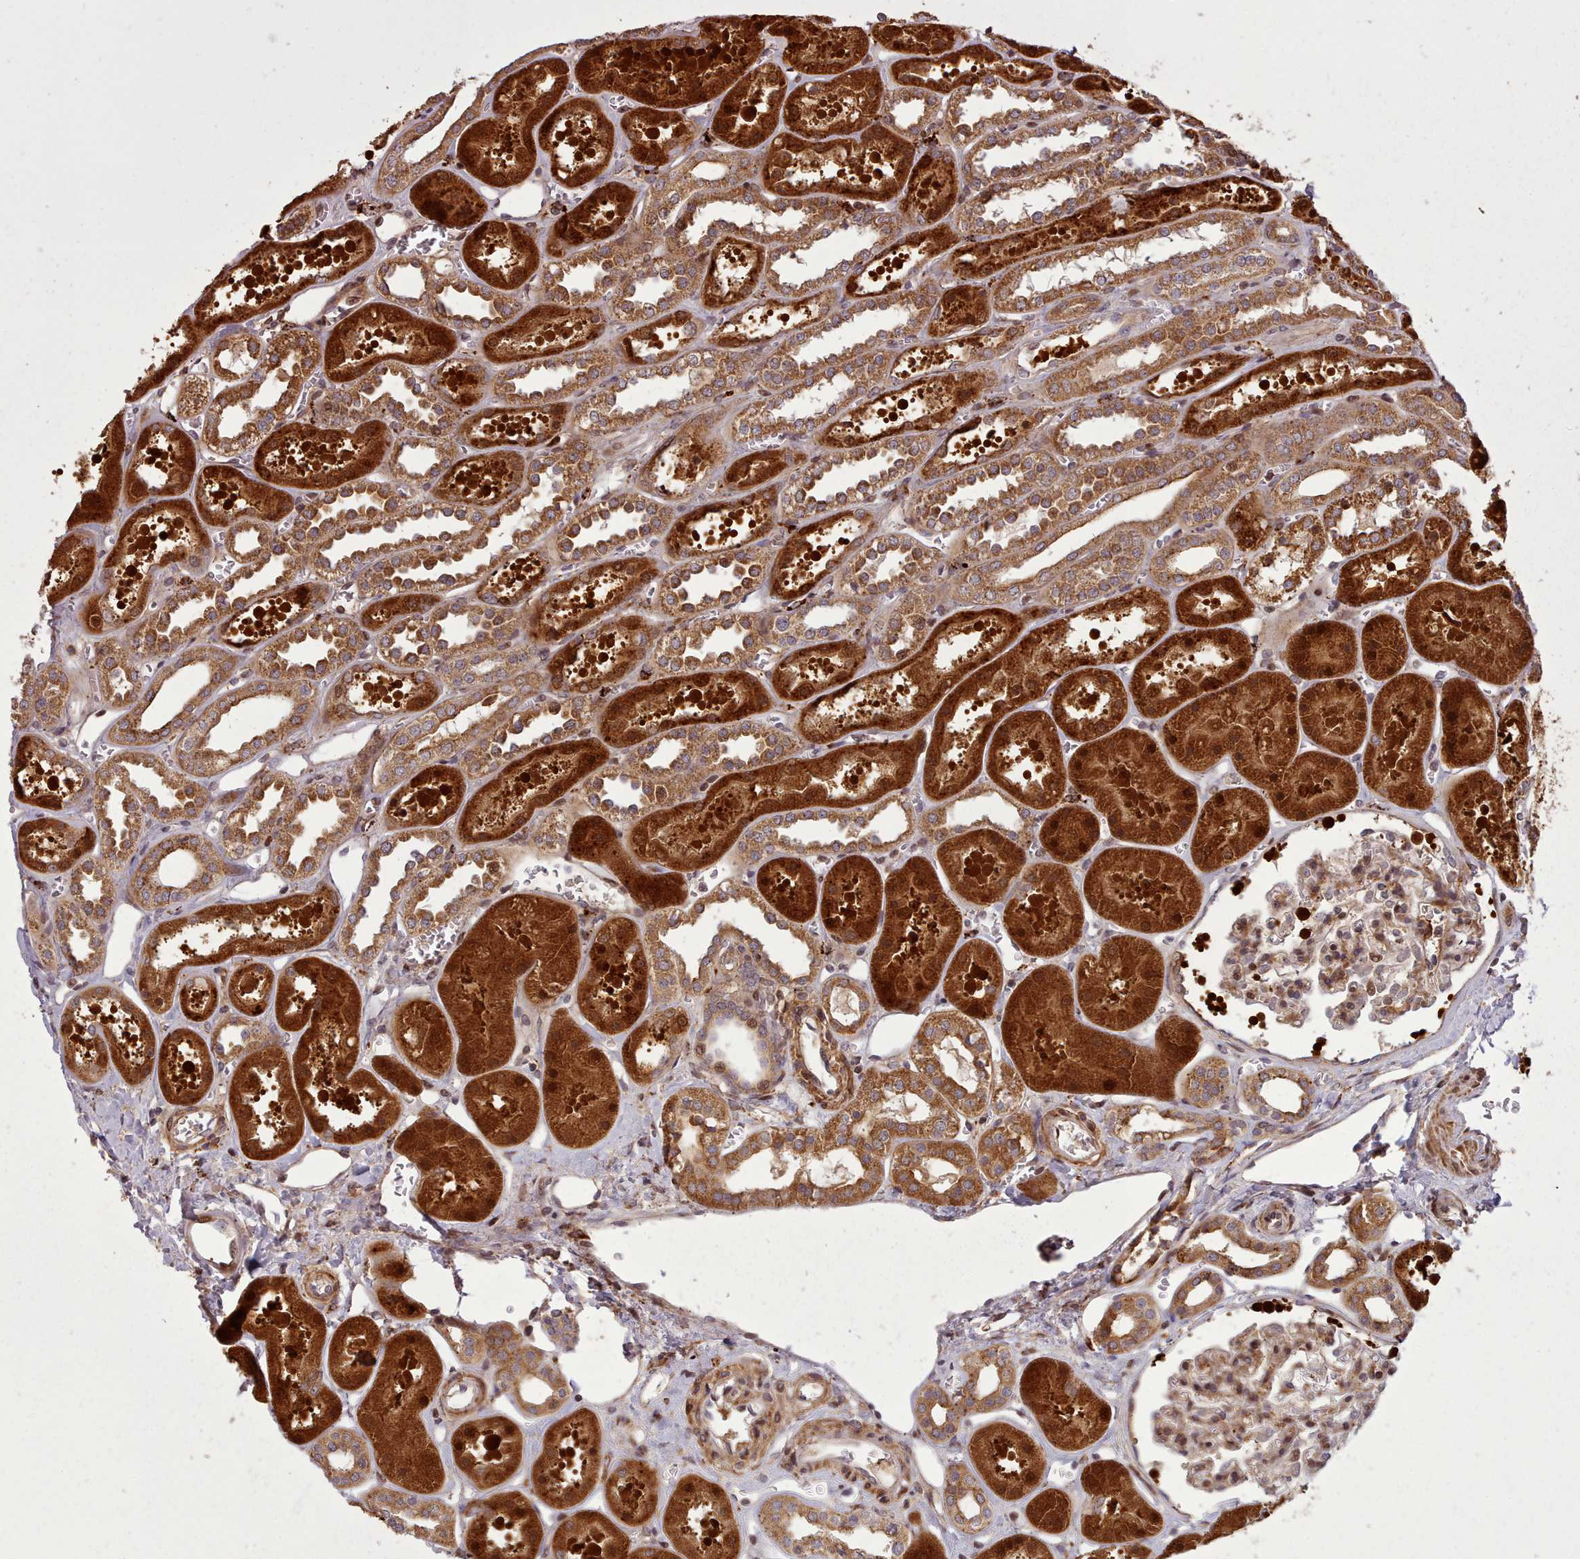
{"staining": {"intensity": "strong", "quantity": "25%-75%", "location": "cytoplasmic/membranous,nuclear"}, "tissue": "kidney", "cell_type": "Cells in glomeruli", "image_type": "normal", "snomed": [{"axis": "morphology", "description": "Normal tissue, NOS"}, {"axis": "topography", "description": "Kidney"}], "caption": "IHC staining of benign kidney, which reveals high levels of strong cytoplasmic/membranous,nuclear expression in about 25%-75% of cells in glomeruli indicating strong cytoplasmic/membranous,nuclear protein staining. The staining was performed using DAB (brown) for protein detection and nuclei were counterstained in hematoxylin (blue).", "gene": "NLRP7", "patient": {"sex": "female", "age": 41}}